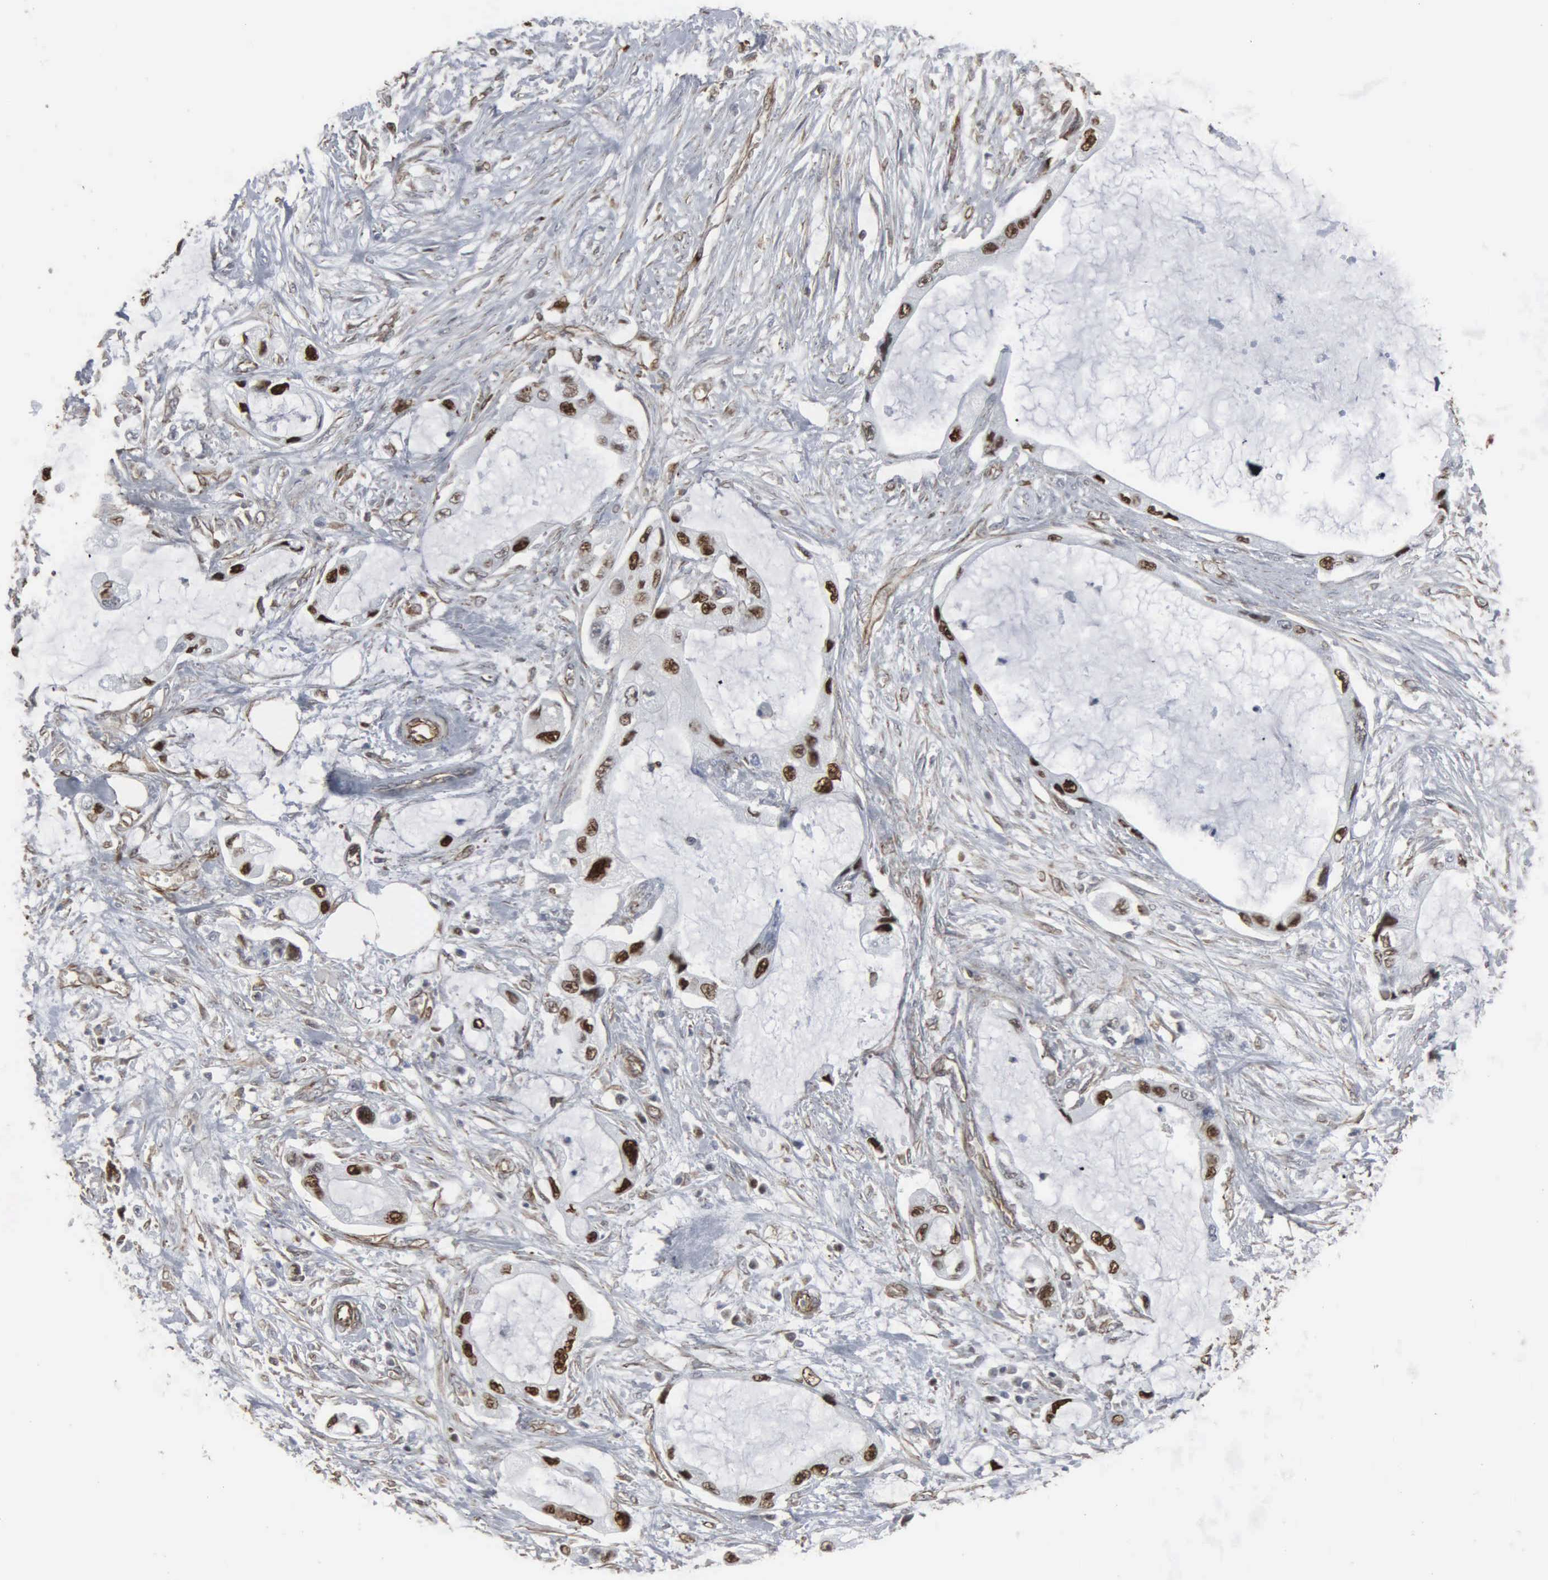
{"staining": {"intensity": "moderate", "quantity": "25%-75%", "location": "nuclear"}, "tissue": "pancreatic cancer", "cell_type": "Tumor cells", "image_type": "cancer", "snomed": [{"axis": "morphology", "description": "Adenocarcinoma, NOS"}, {"axis": "topography", "description": "Pancreas"}, {"axis": "topography", "description": "Stomach, upper"}], "caption": "Moderate nuclear protein positivity is present in about 25%-75% of tumor cells in pancreatic cancer. (DAB = brown stain, brightfield microscopy at high magnification).", "gene": "CCNE1", "patient": {"sex": "male", "age": 77}}